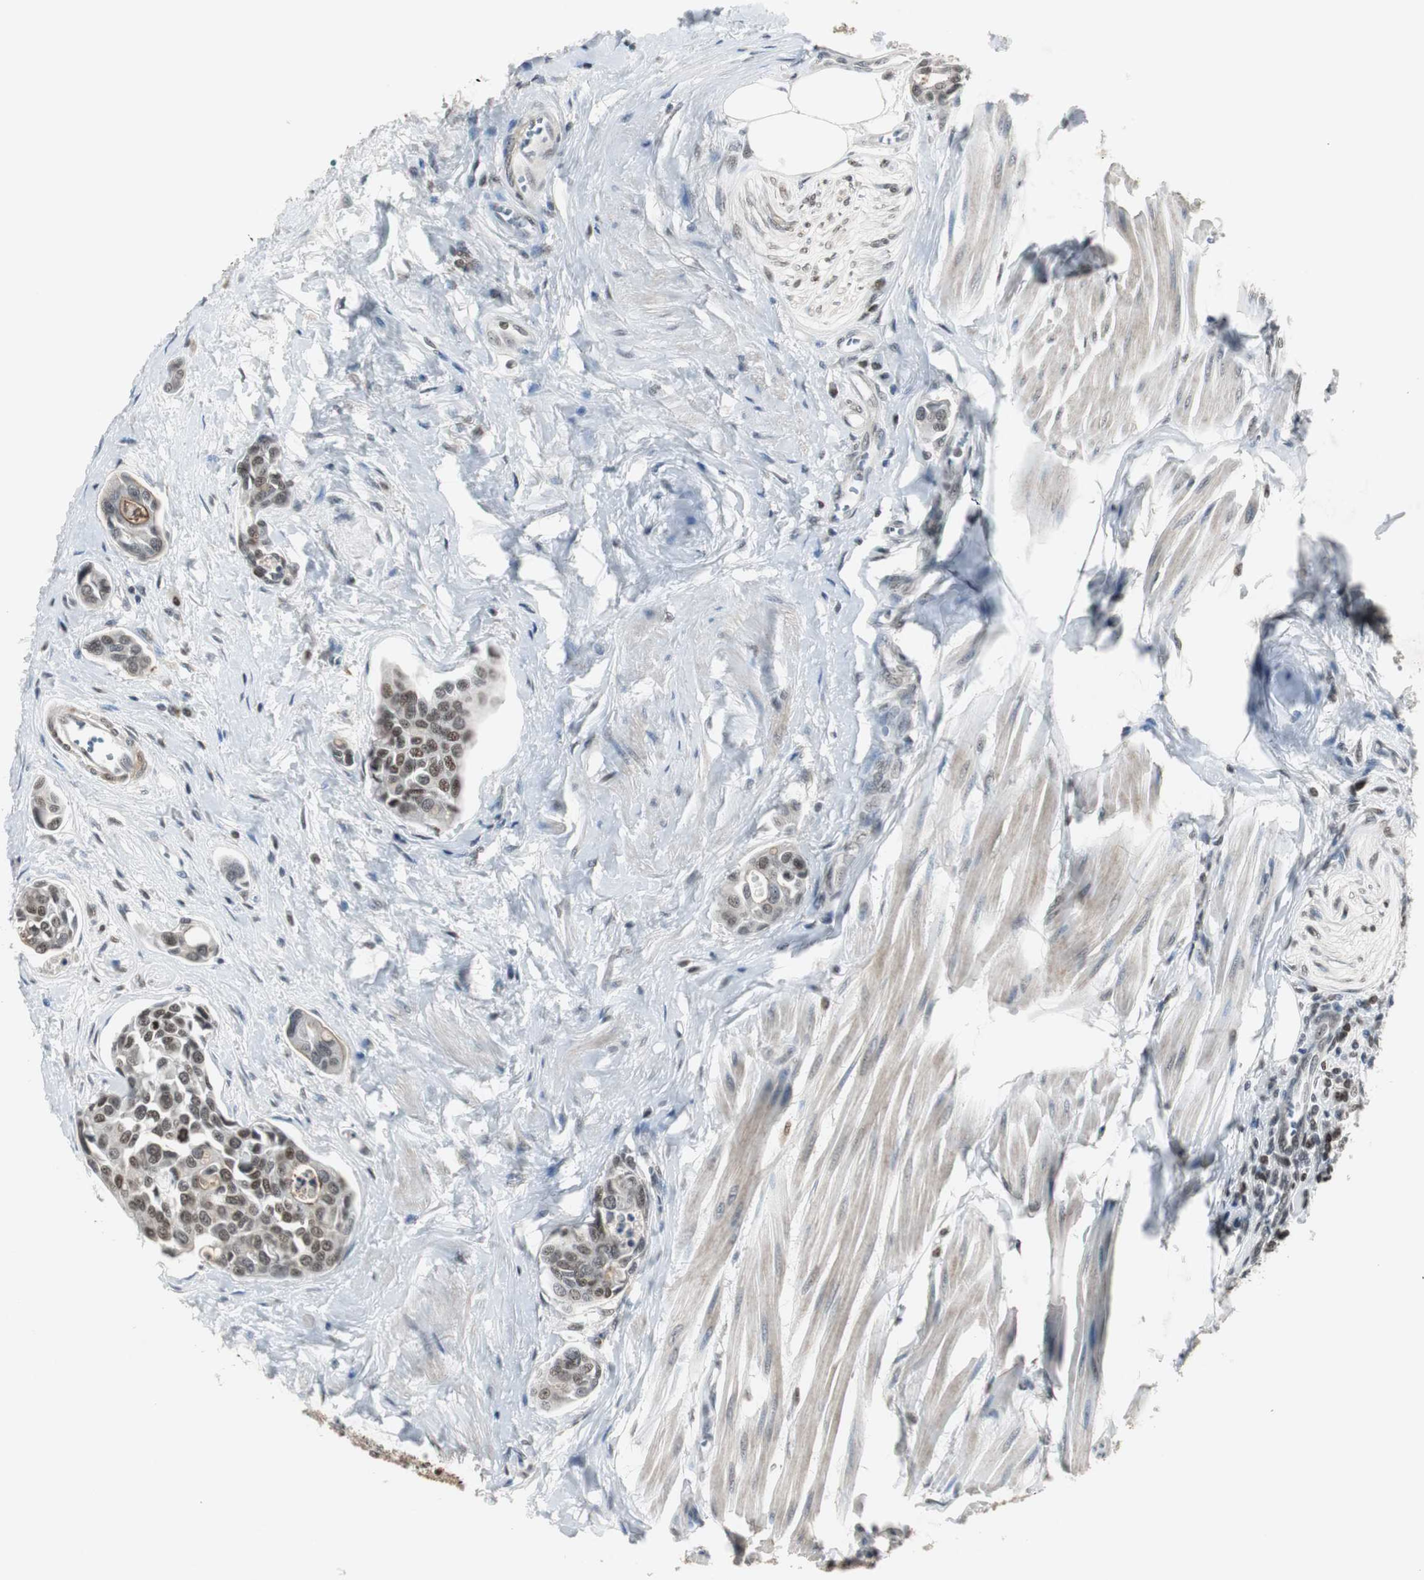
{"staining": {"intensity": "moderate", "quantity": ">75%", "location": "cytoplasmic/membranous,nuclear"}, "tissue": "urothelial cancer", "cell_type": "Tumor cells", "image_type": "cancer", "snomed": [{"axis": "morphology", "description": "Urothelial carcinoma, High grade"}, {"axis": "topography", "description": "Urinary bladder"}], "caption": "Immunohistochemistry micrograph of neoplastic tissue: urothelial cancer stained using IHC exhibits medium levels of moderate protein expression localized specifically in the cytoplasmic/membranous and nuclear of tumor cells, appearing as a cytoplasmic/membranous and nuclear brown color.", "gene": "MPG", "patient": {"sex": "male", "age": 78}}